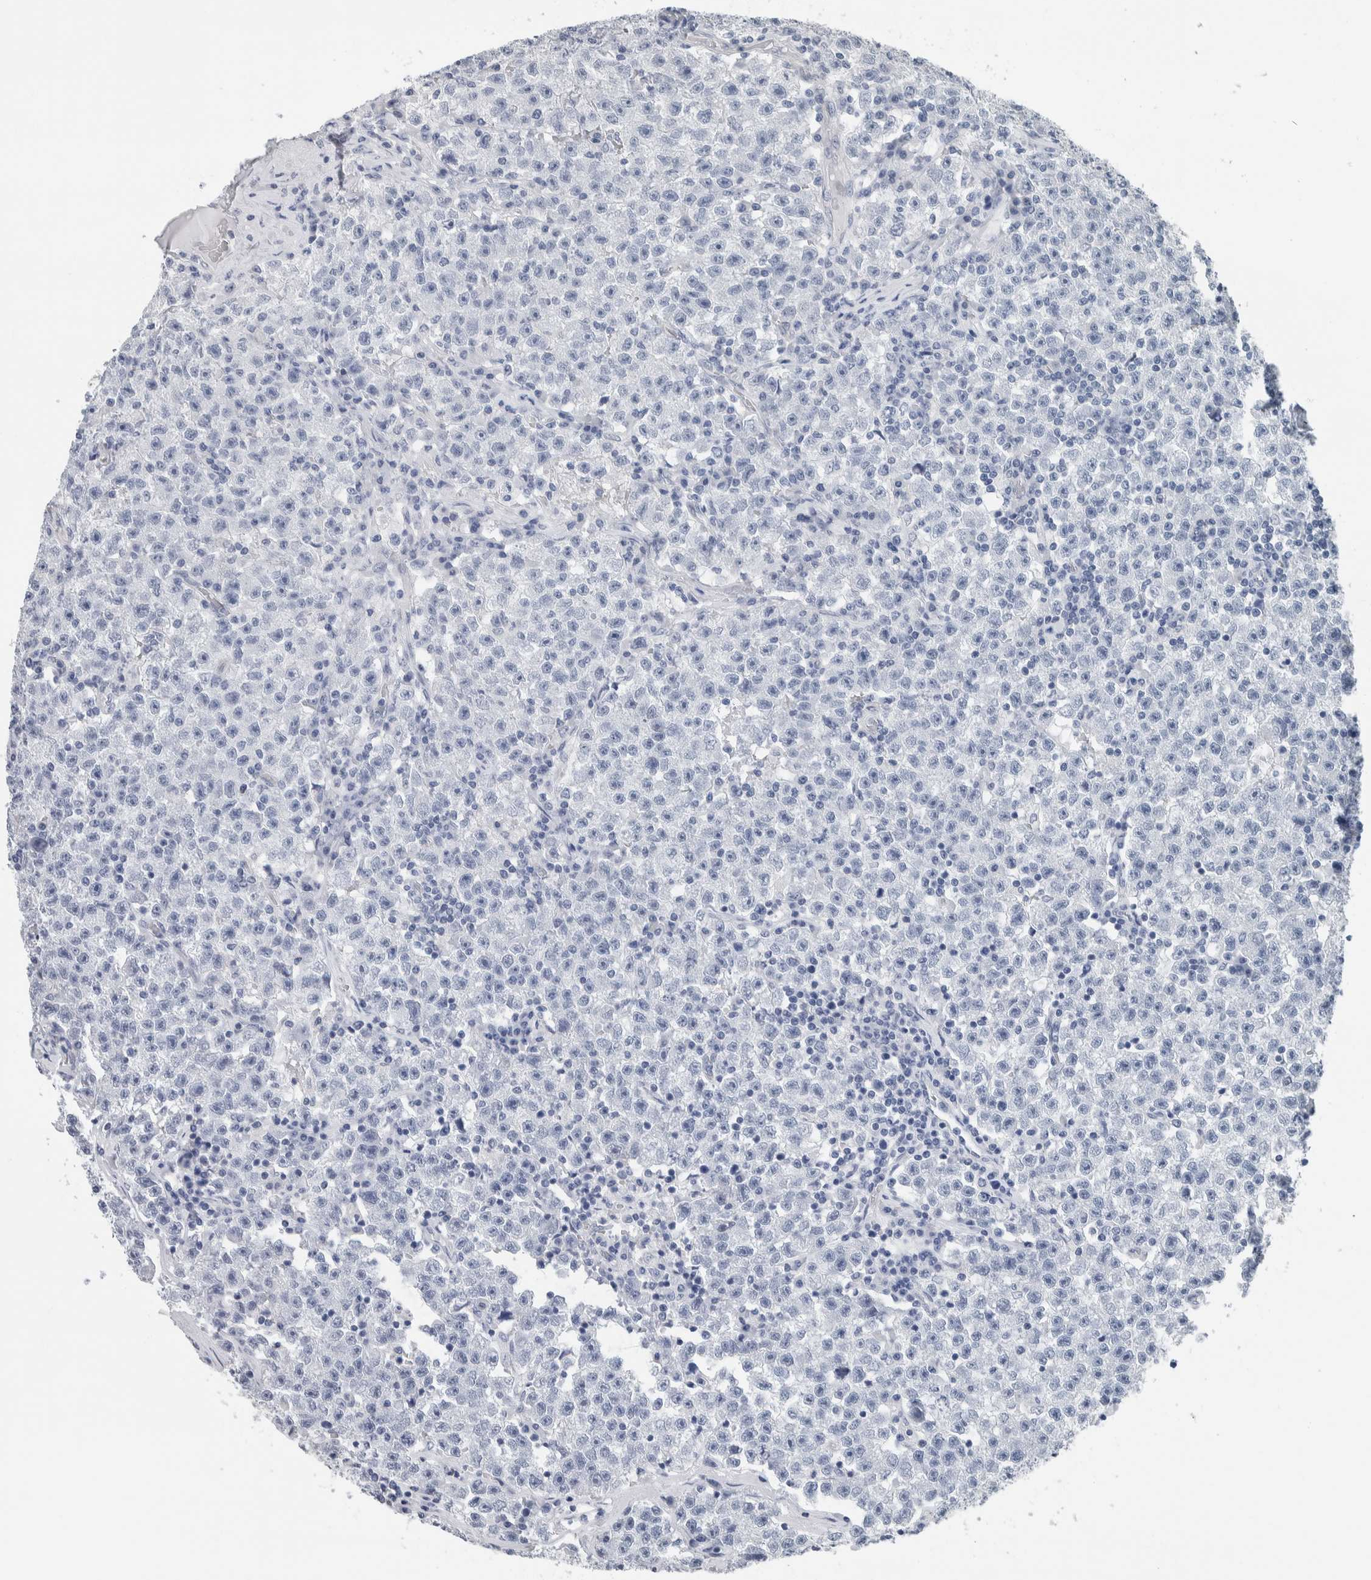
{"staining": {"intensity": "negative", "quantity": "none", "location": "none"}, "tissue": "testis cancer", "cell_type": "Tumor cells", "image_type": "cancer", "snomed": [{"axis": "morphology", "description": "Seminoma, NOS"}, {"axis": "topography", "description": "Testis"}], "caption": "IHC of human testis cancer demonstrates no expression in tumor cells.", "gene": "NEFM", "patient": {"sex": "male", "age": 22}}